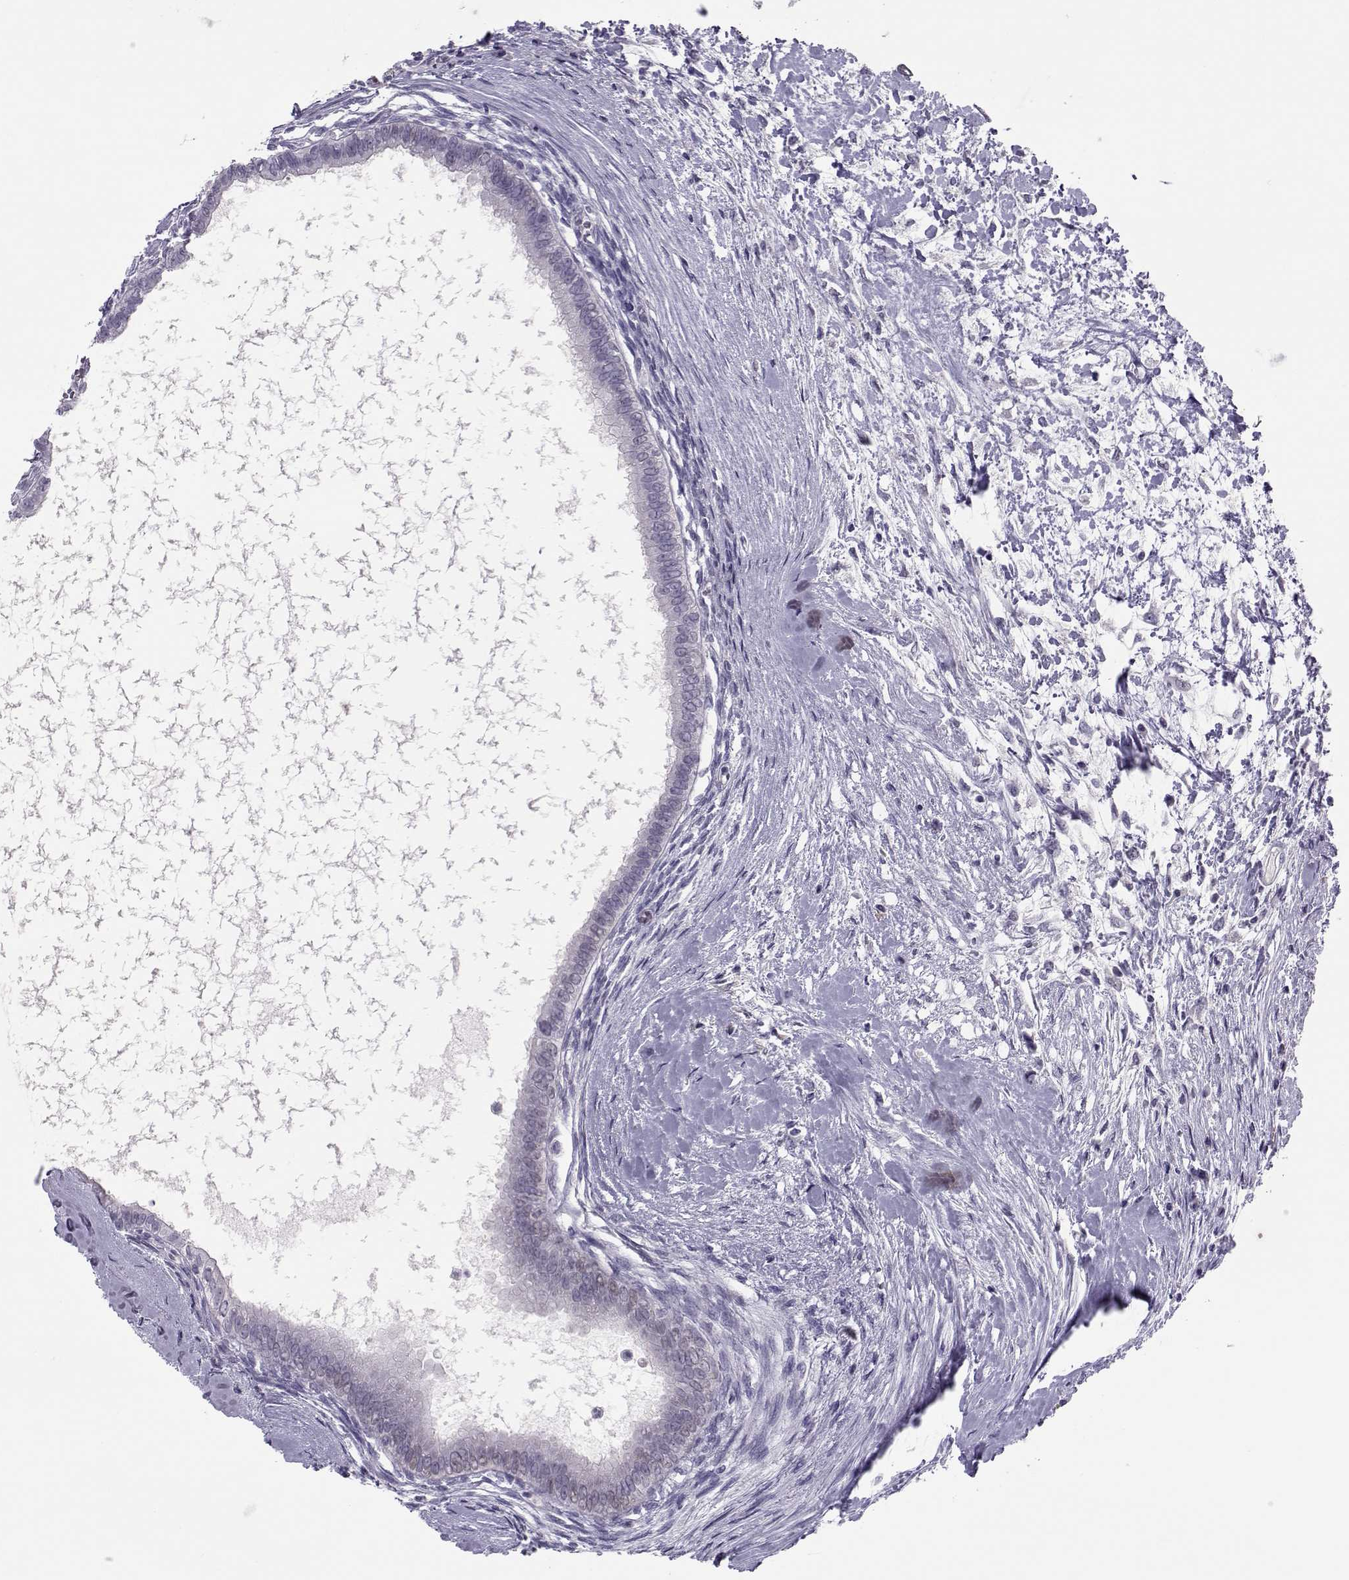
{"staining": {"intensity": "negative", "quantity": "none", "location": "none"}, "tissue": "testis cancer", "cell_type": "Tumor cells", "image_type": "cancer", "snomed": [{"axis": "morphology", "description": "Carcinoma, Embryonal, NOS"}, {"axis": "topography", "description": "Testis"}], "caption": "High magnification brightfield microscopy of testis cancer (embryonal carcinoma) stained with DAB (brown) and counterstained with hematoxylin (blue): tumor cells show no significant expression.", "gene": "ASRGL1", "patient": {"sex": "male", "age": 37}}